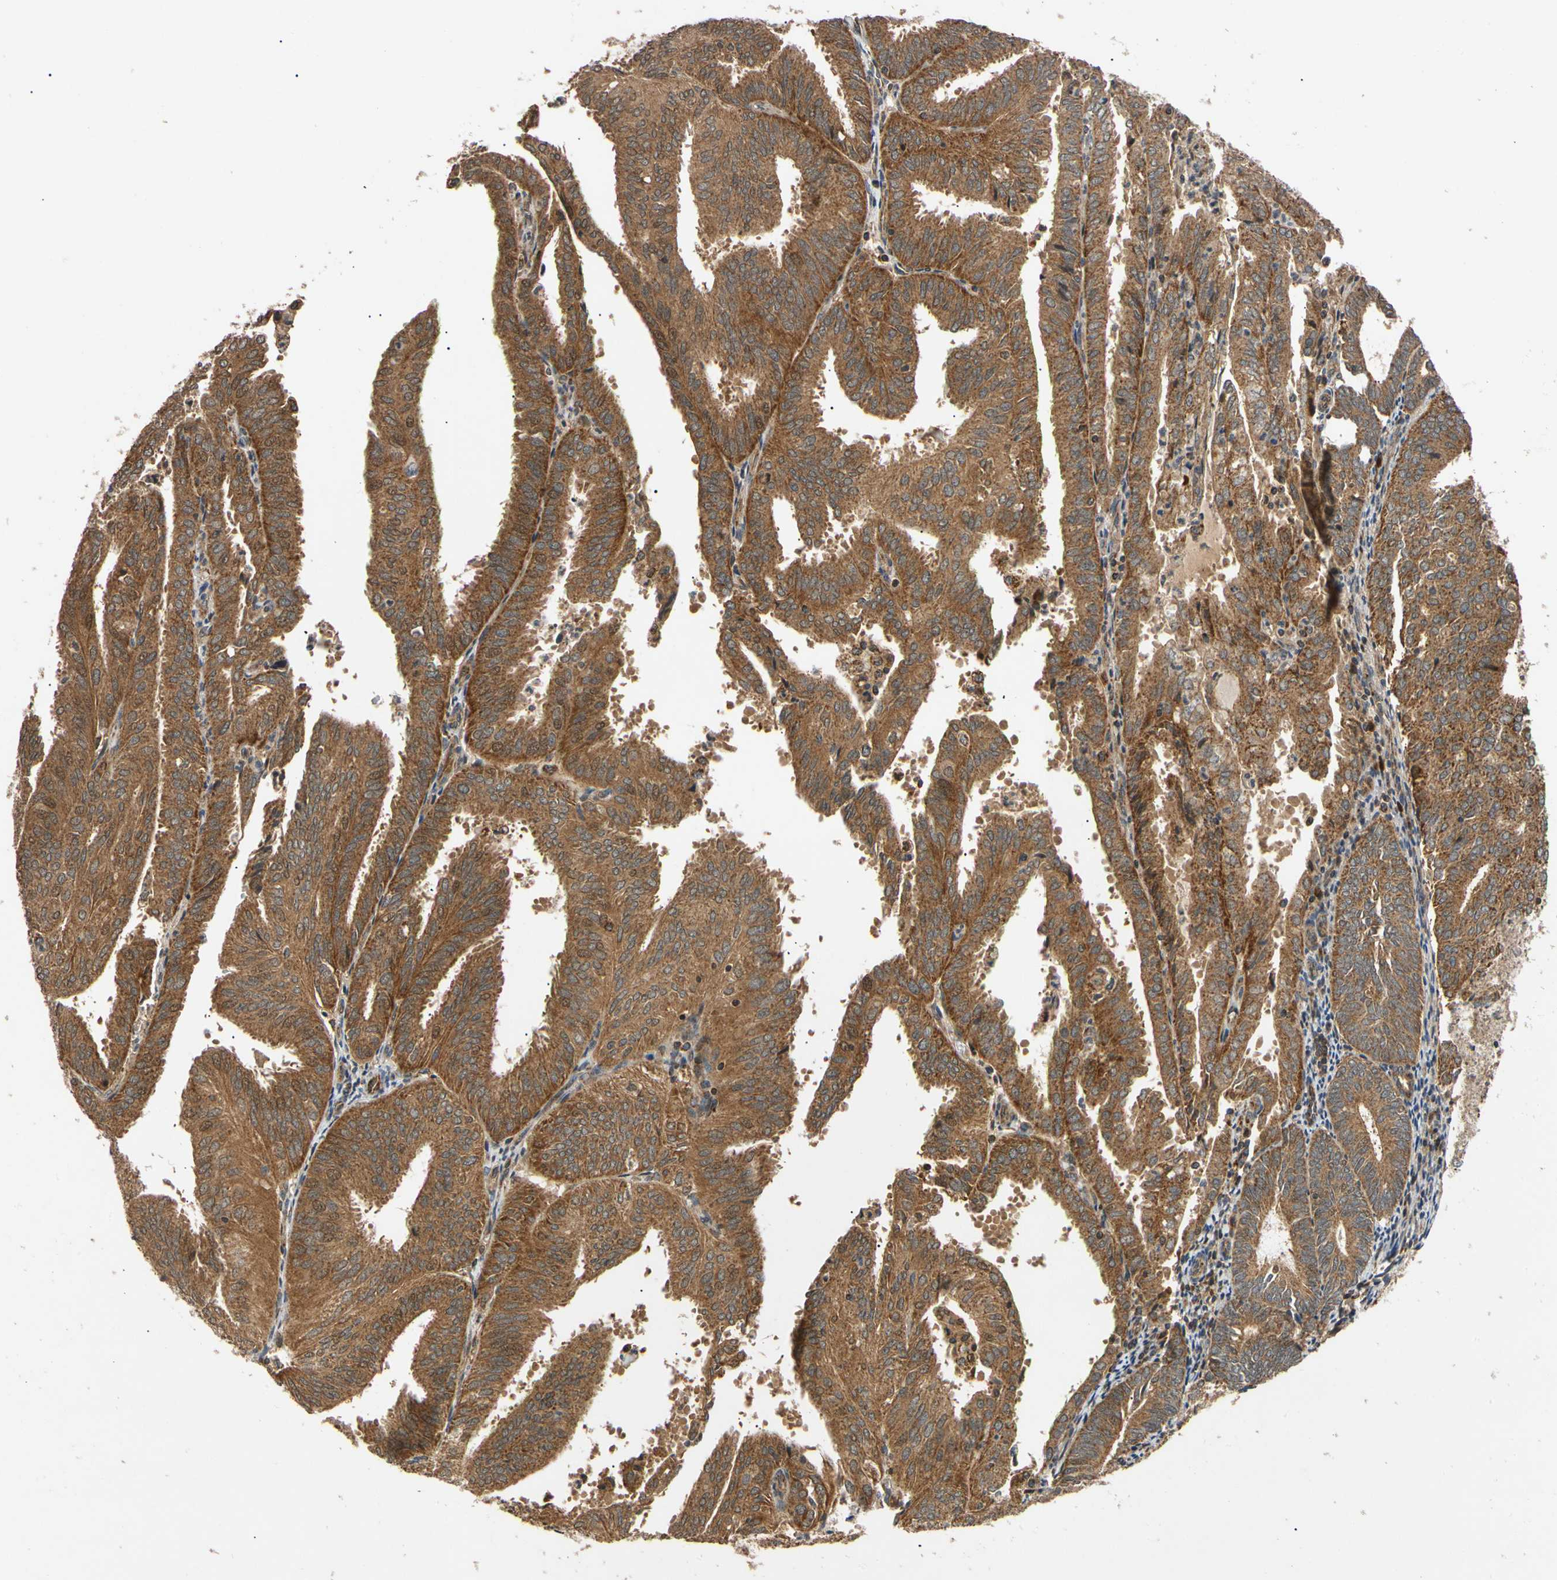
{"staining": {"intensity": "strong", "quantity": ">75%", "location": "cytoplasmic/membranous"}, "tissue": "endometrial cancer", "cell_type": "Tumor cells", "image_type": "cancer", "snomed": [{"axis": "morphology", "description": "Adenocarcinoma, NOS"}, {"axis": "topography", "description": "Uterus"}], "caption": "Strong cytoplasmic/membranous staining is identified in approximately >75% of tumor cells in endometrial cancer.", "gene": "MRPS22", "patient": {"sex": "female", "age": 60}}